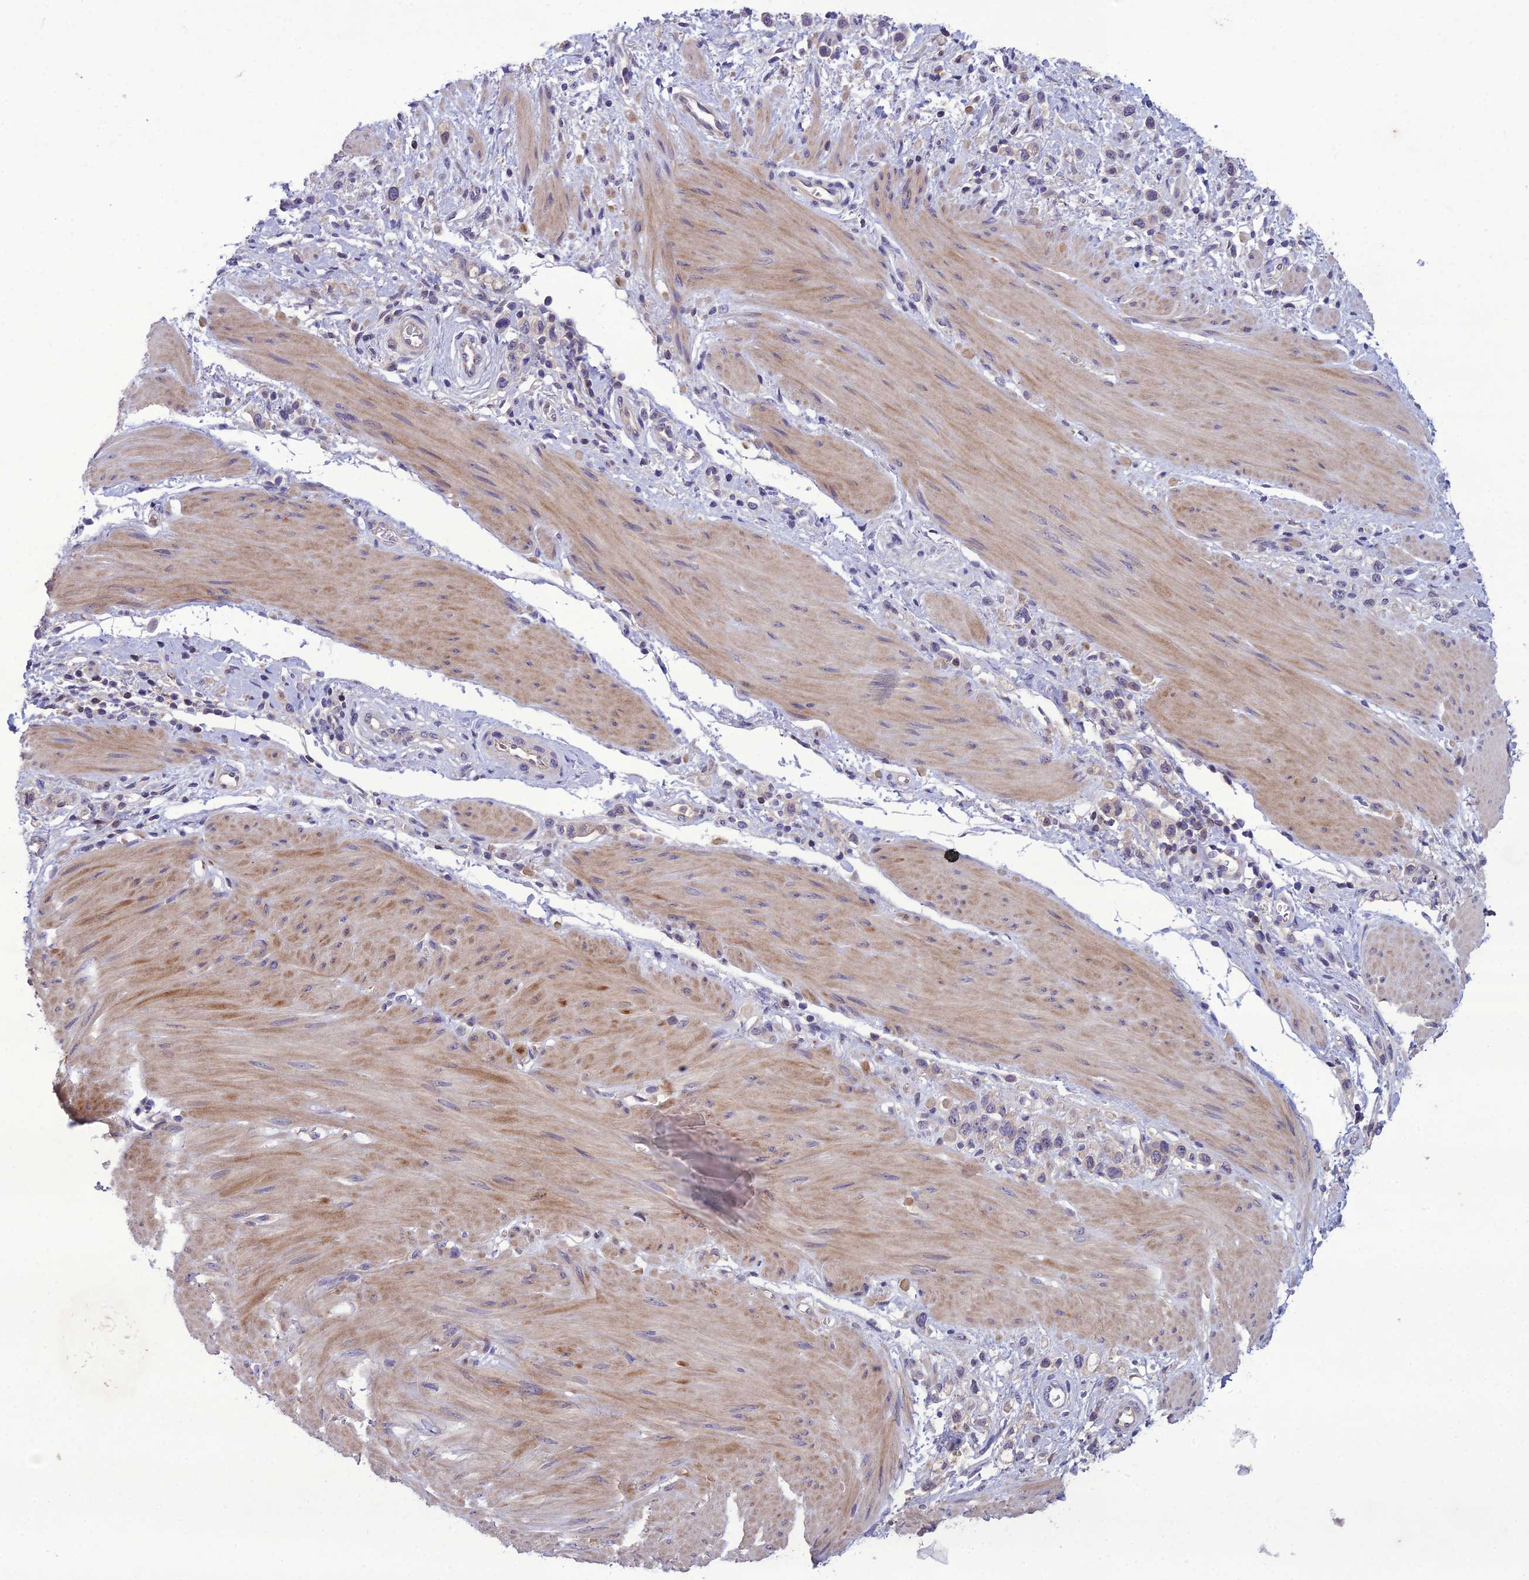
{"staining": {"intensity": "negative", "quantity": "none", "location": "none"}, "tissue": "stomach cancer", "cell_type": "Tumor cells", "image_type": "cancer", "snomed": [{"axis": "morphology", "description": "Adenocarcinoma, NOS"}, {"axis": "topography", "description": "Stomach"}], "caption": "This is a image of IHC staining of stomach adenocarcinoma, which shows no staining in tumor cells.", "gene": "GDF6", "patient": {"sex": "female", "age": 65}}